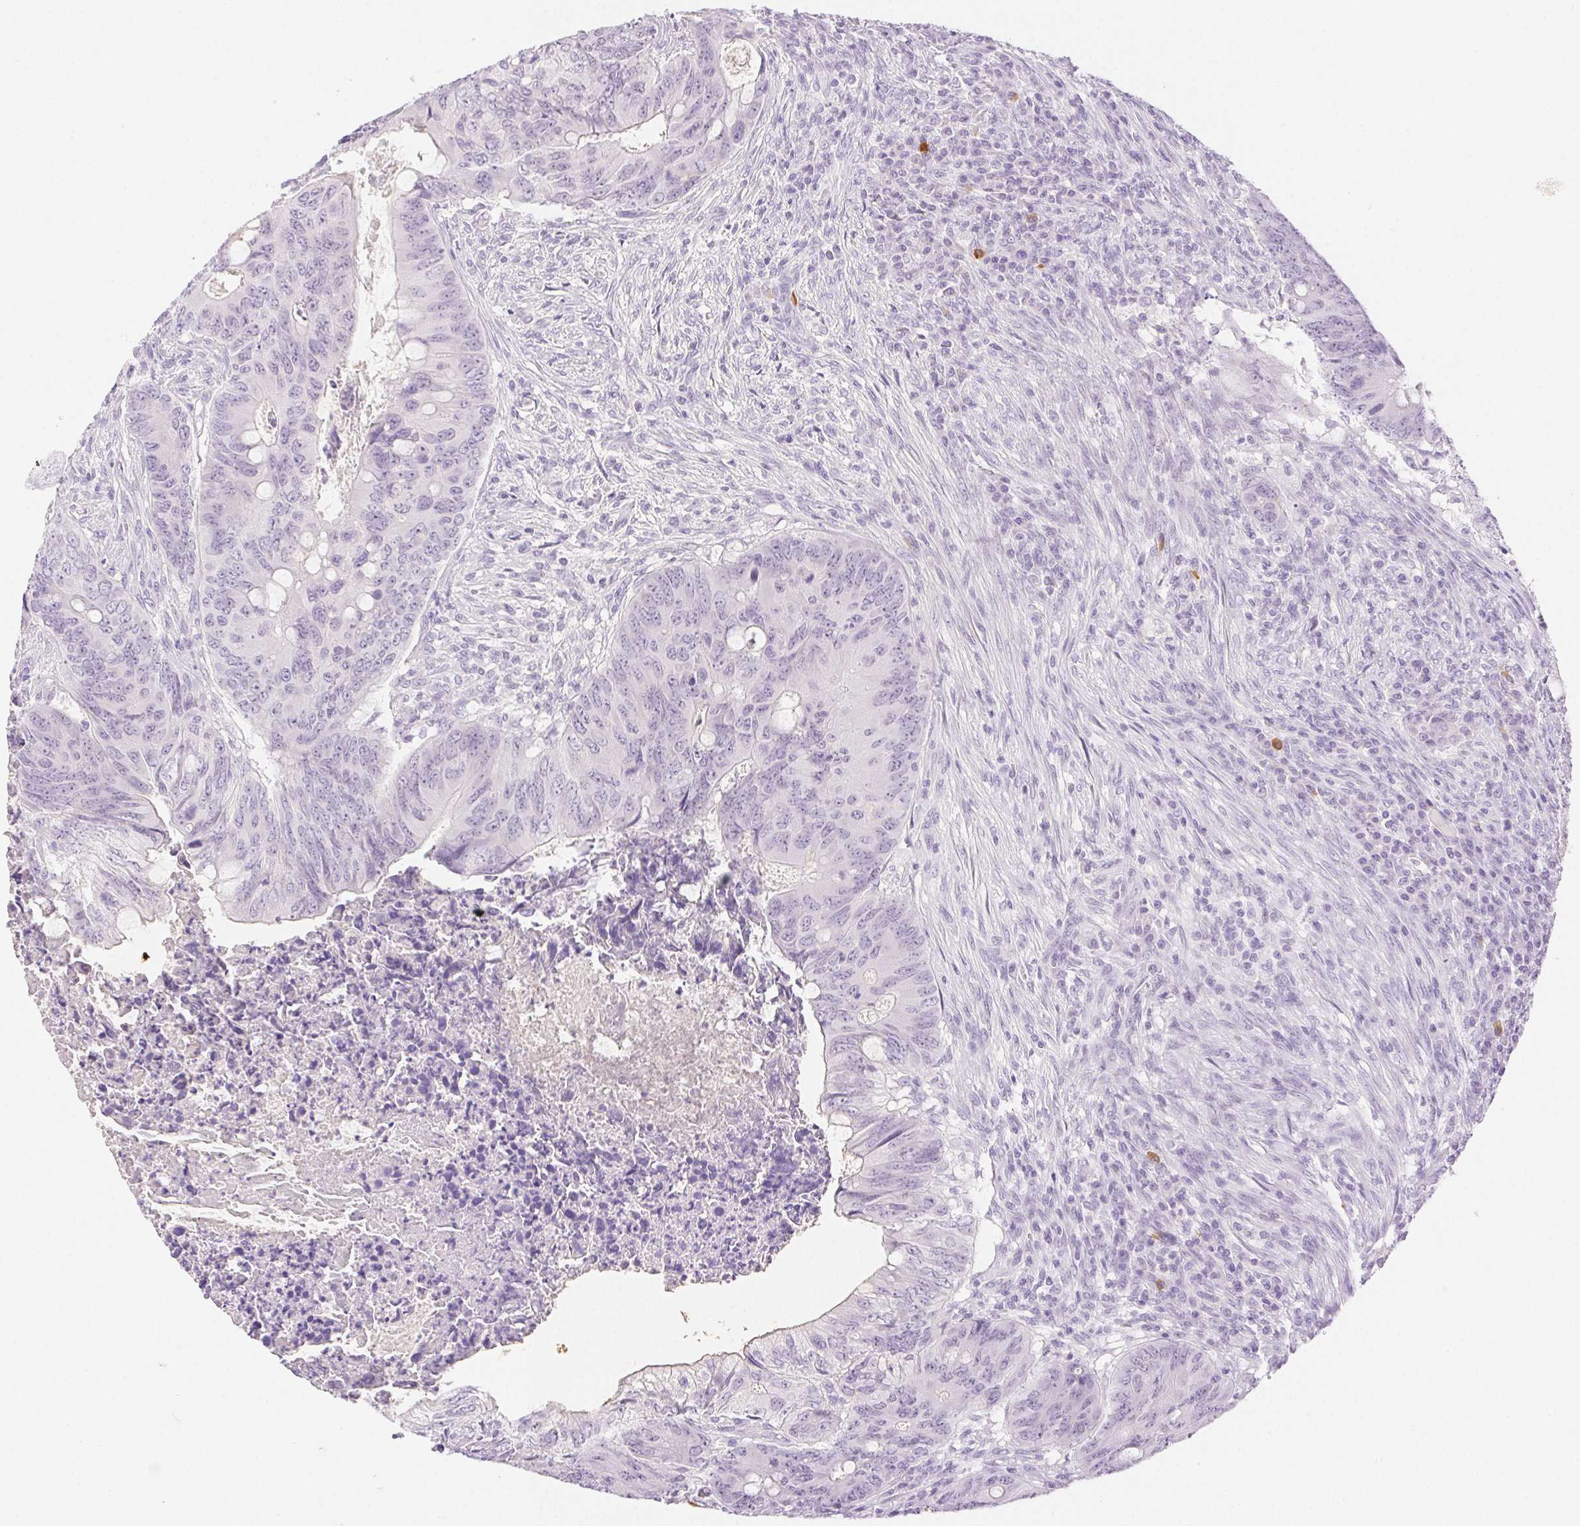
{"staining": {"intensity": "negative", "quantity": "none", "location": "none"}, "tissue": "colorectal cancer", "cell_type": "Tumor cells", "image_type": "cancer", "snomed": [{"axis": "morphology", "description": "Adenocarcinoma, NOS"}, {"axis": "topography", "description": "Colon"}], "caption": "A photomicrograph of colorectal cancer stained for a protein displays no brown staining in tumor cells.", "gene": "SPACA4", "patient": {"sex": "female", "age": 74}}